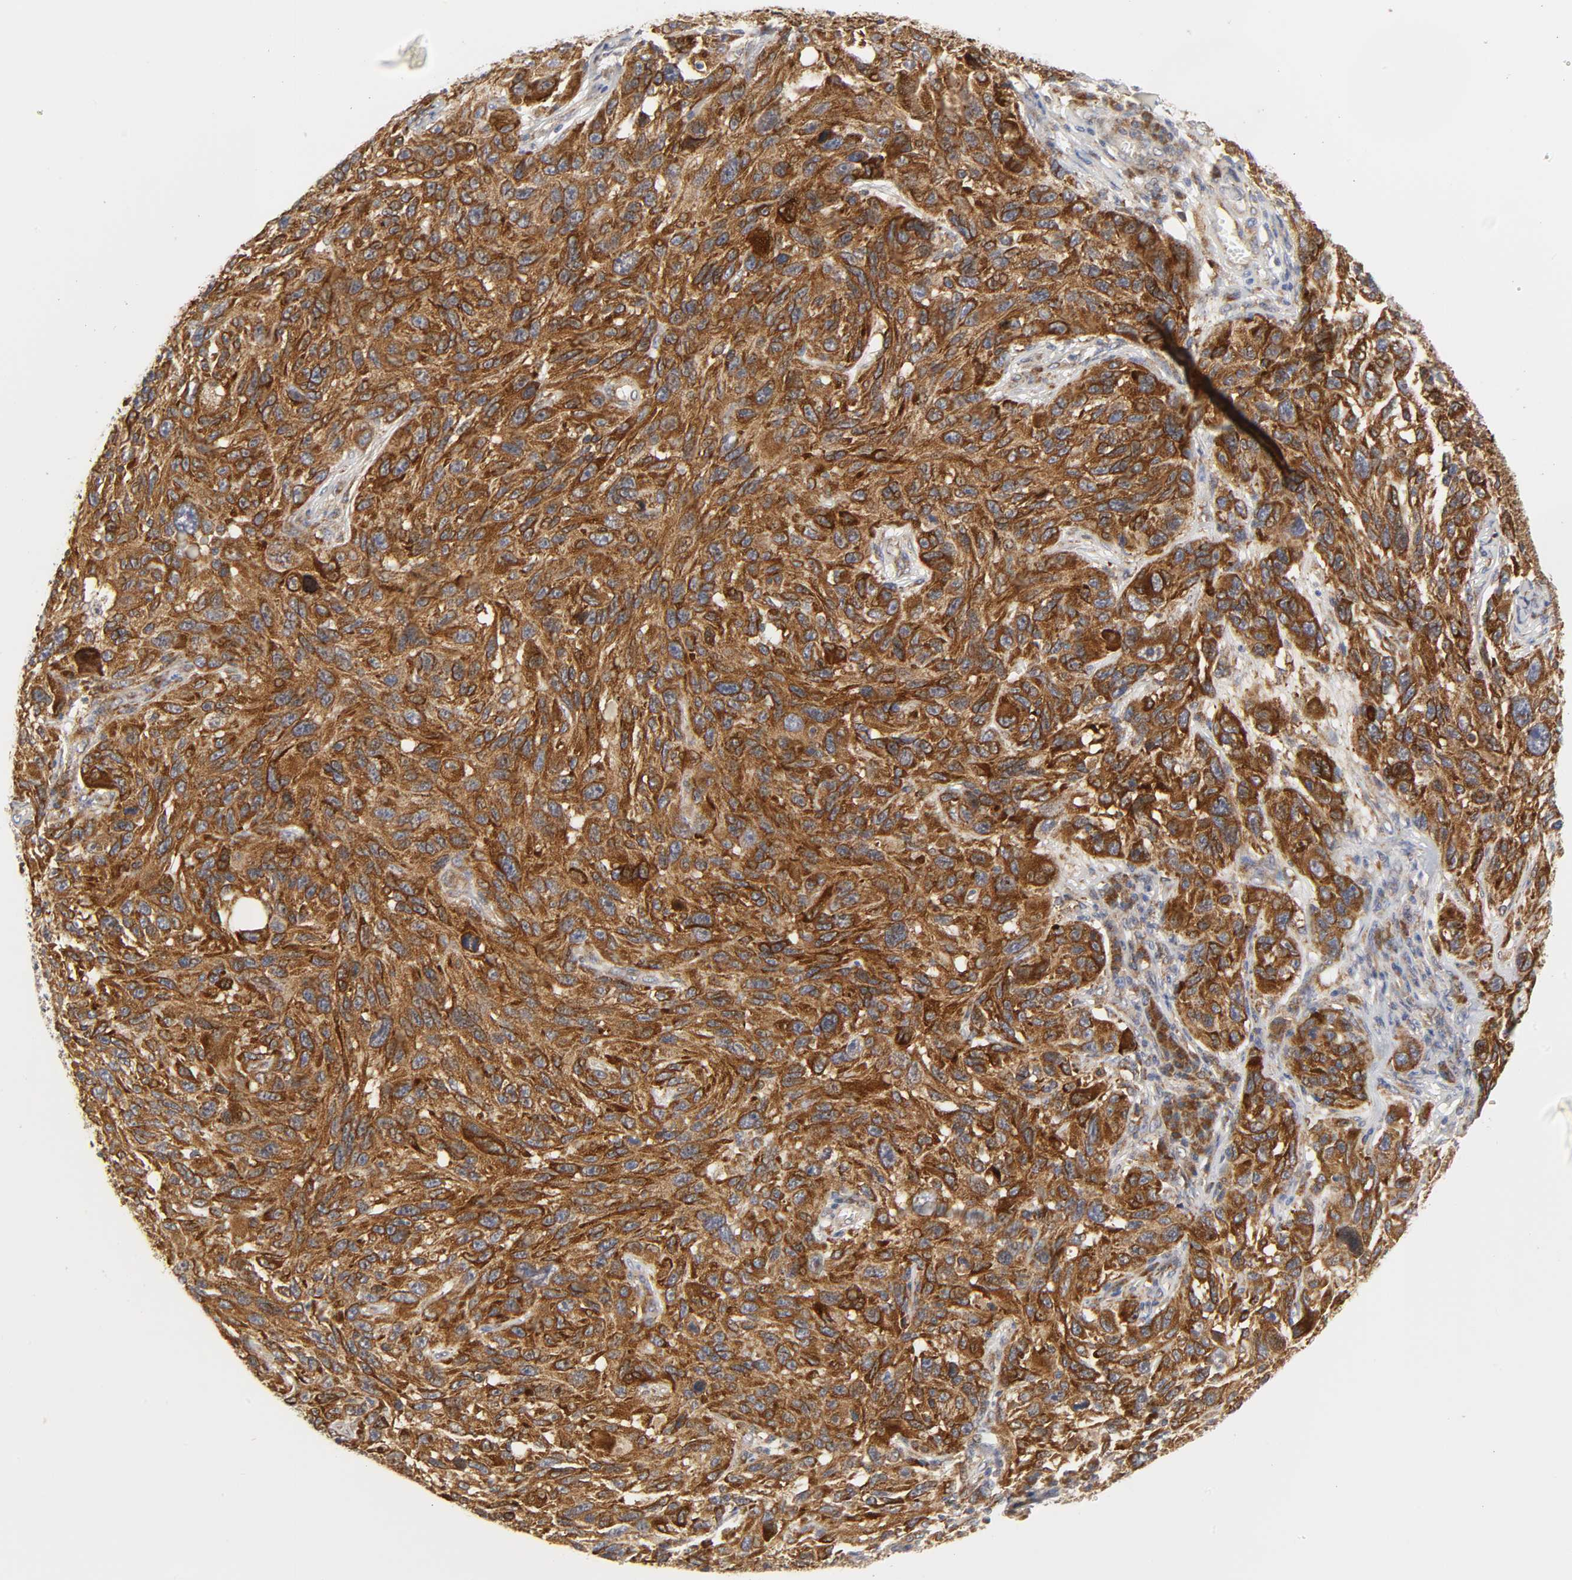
{"staining": {"intensity": "strong", "quantity": ">75%", "location": "cytoplasmic/membranous"}, "tissue": "melanoma", "cell_type": "Tumor cells", "image_type": "cancer", "snomed": [{"axis": "morphology", "description": "Malignant melanoma, NOS"}, {"axis": "topography", "description": "Skin"}], "caption": "Malignant melanoma tissue reveals strong cytoplasmic/membranous staining in about >75% of tumor cells, visualized by immunohistochemistry.", "gene": "BAX", "patient": {"sex": "male", "age": 53}}